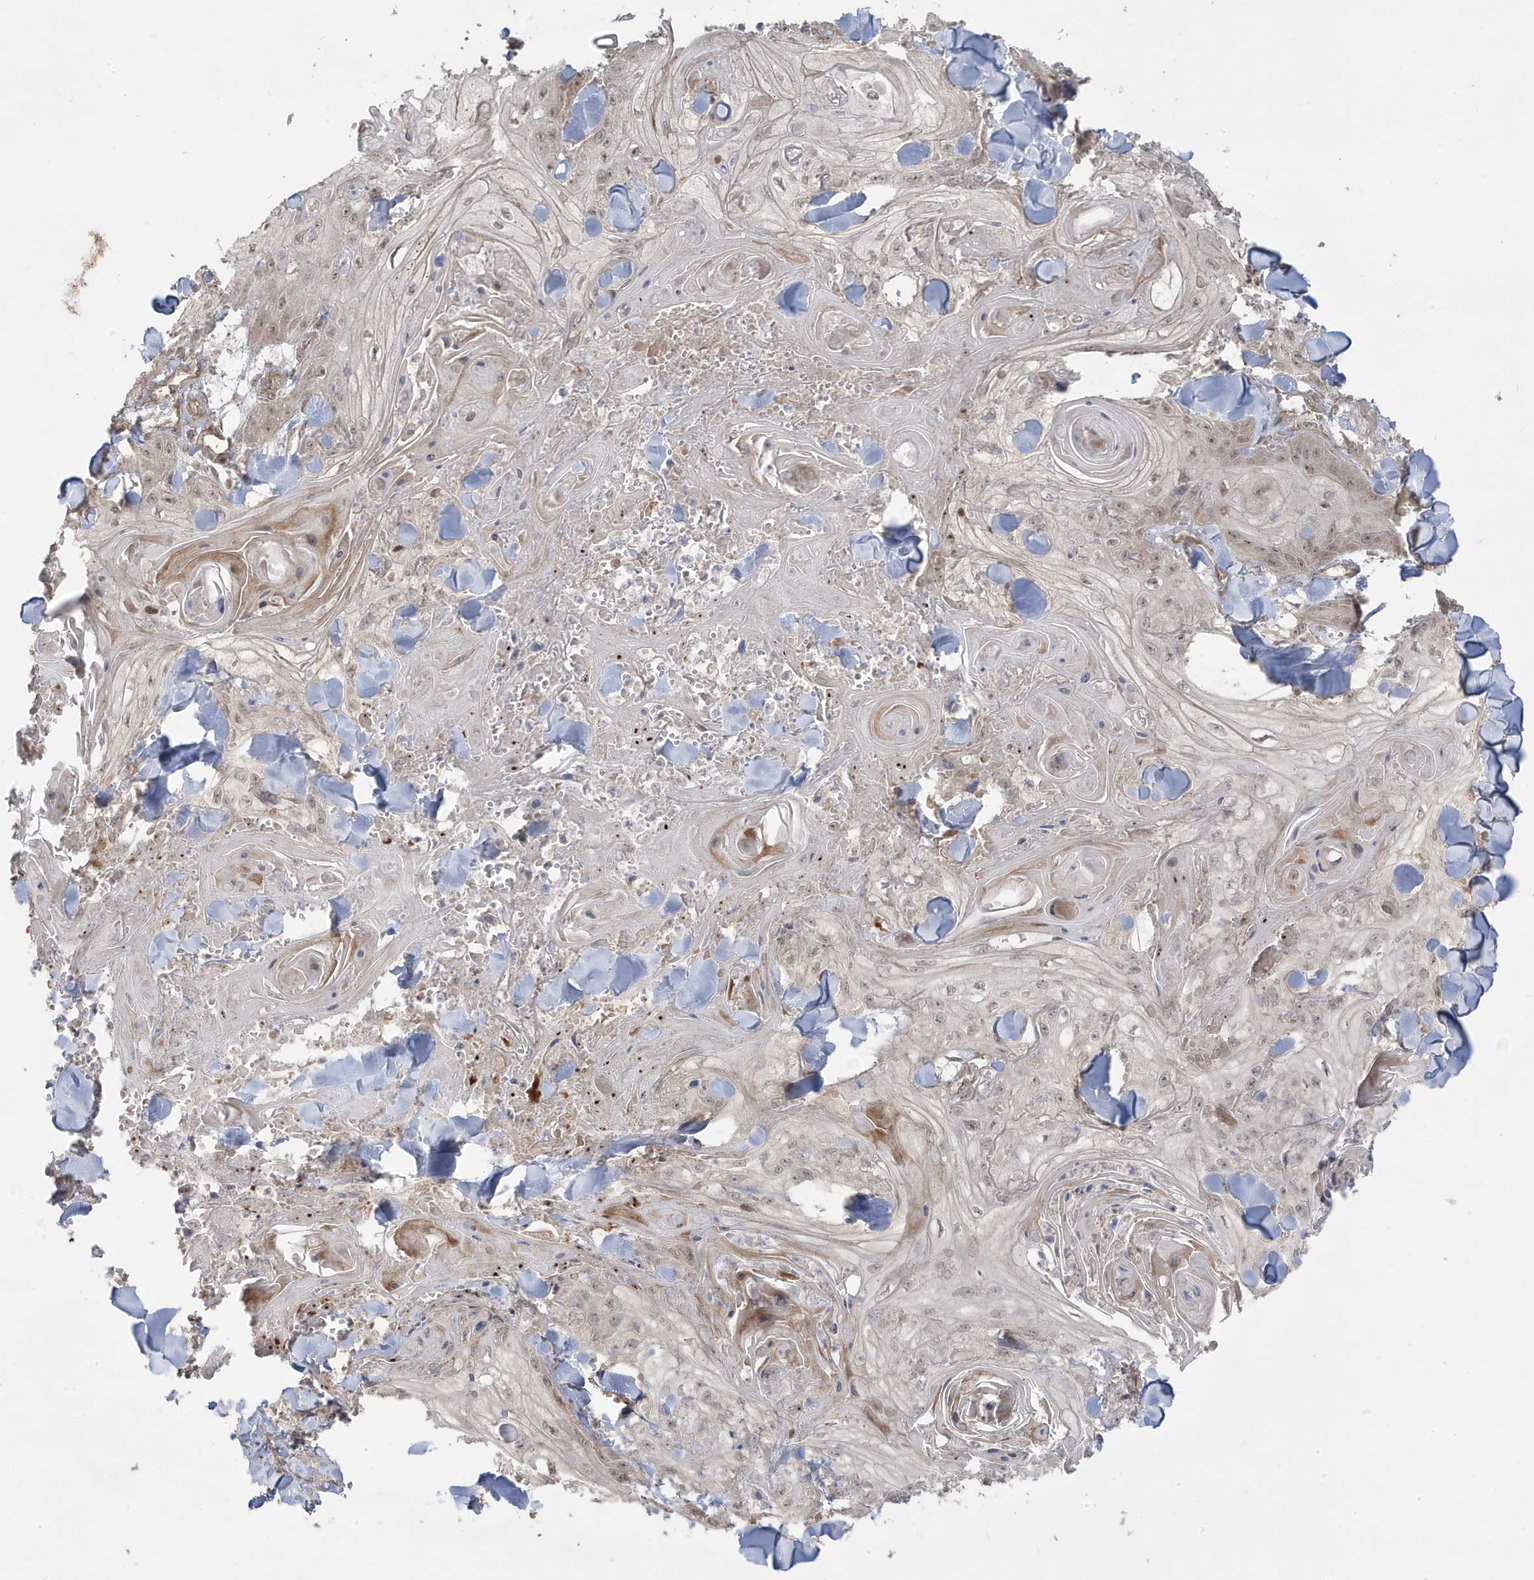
{"staining": {"intensity": "weak", "quantity": "<25%", "location": "nuclear"}, "tissue": "skin cancer", "cell_type": "Tumor cells", "image_type": "cancer", "snomed": [{"axis": "morphology", "description": "Squamous cell carcinoma, NOS"}, {"axis": "topography", "description": "Skin"}], "caption": "There is no significant positivity in tumor cells of squamous cell carcinoma (skin). (Brightfield microscopy of DAB (3,3'-diaminobenzidine) immunohistochemistry at high magnification).", "gene": "DNAJC12", "patient": {"sex": "male", "age": 74}}